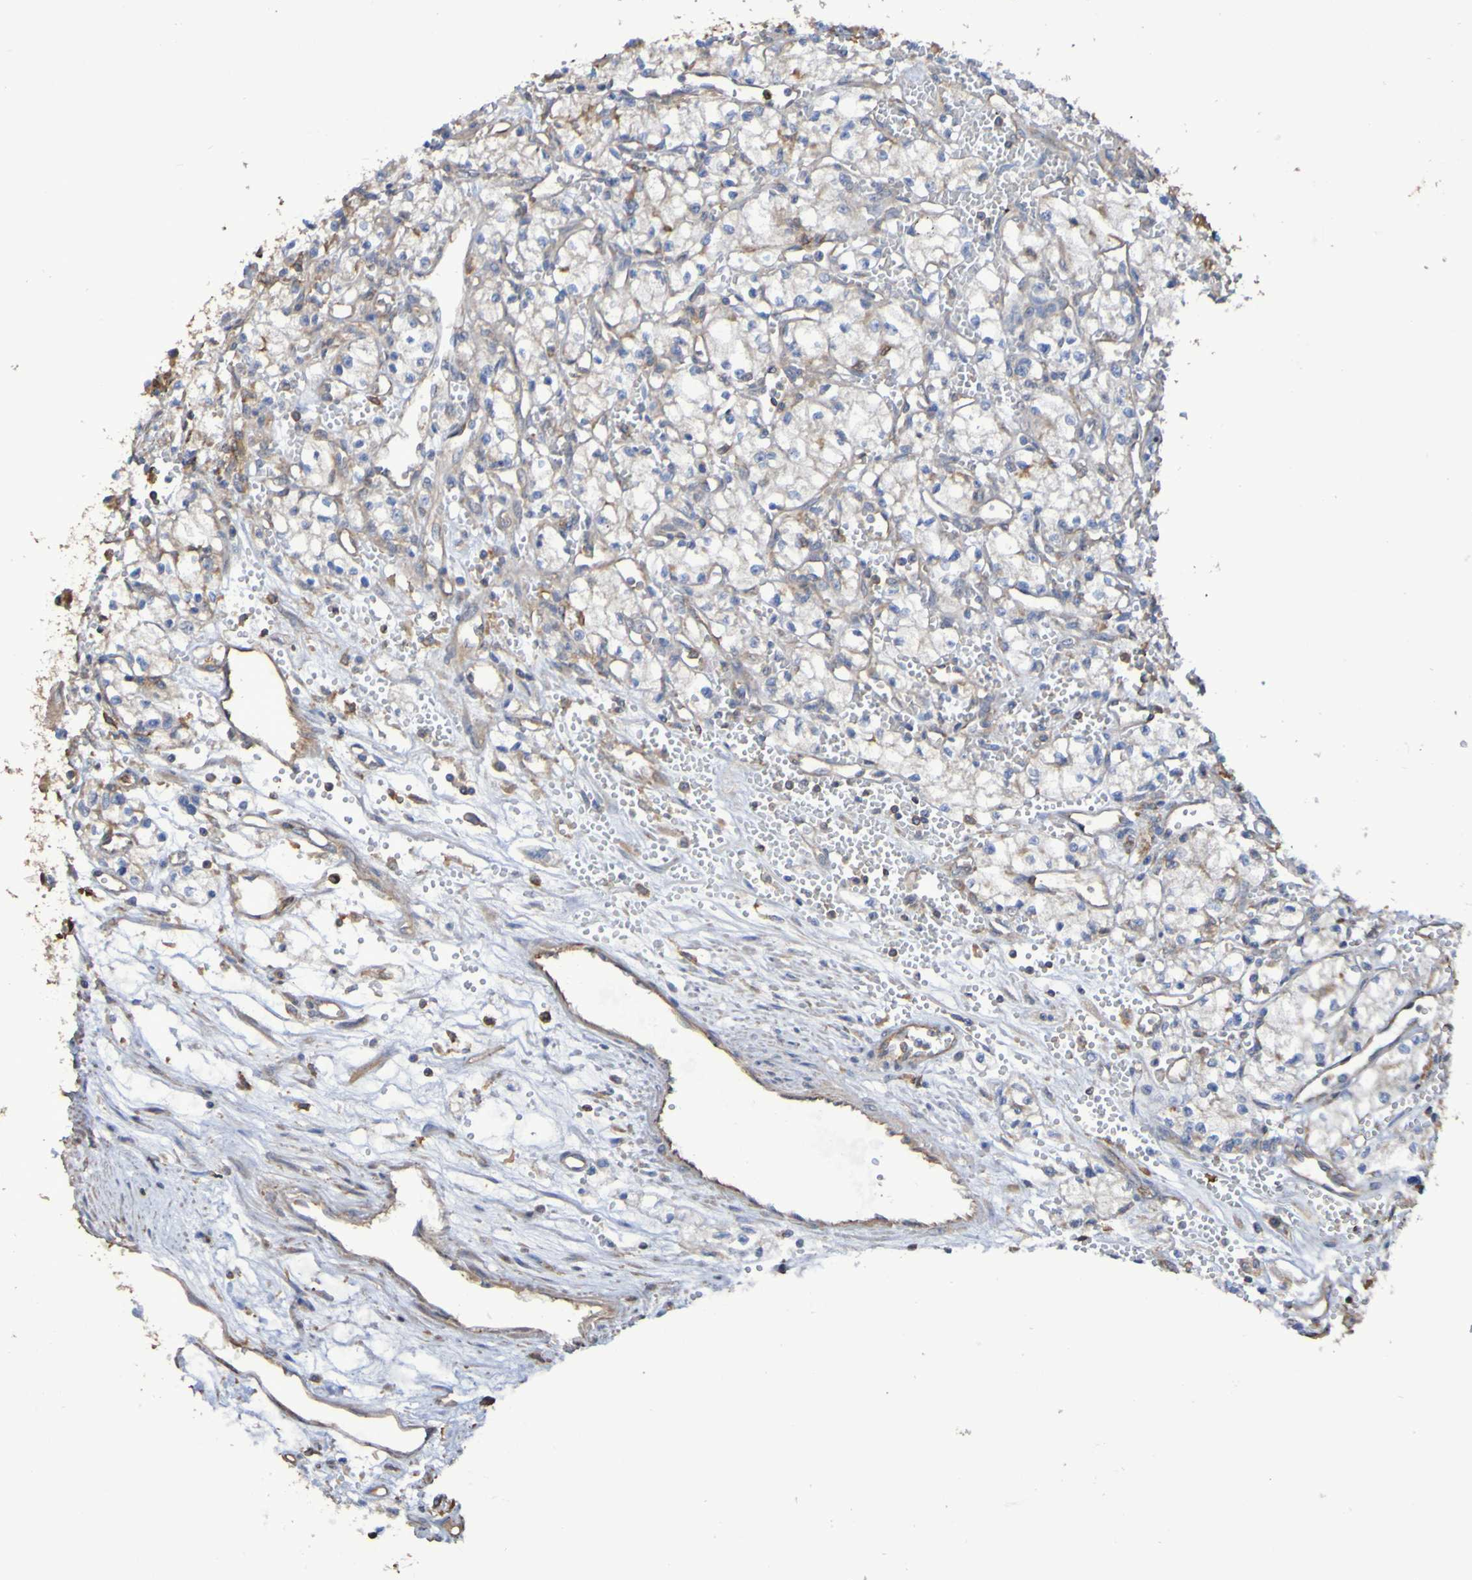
{"staining": {"intensity": "negative", "quantity": "none", "location": "none"}, "tissue": "renal cancer", "cell_type": "Tumor cells", "image_type": "cancer", "snomed": [{"axis": "morphology", "description": "Normal tissue, NOS"}, {"axis": "morphology", "description": "Adenocarcinoma, NOS"}, {"axis": "topography", "description": "Kidney"}], "caption": "DAB immunohistochemical staining of adenocarcinoma (renal) demonstrates no significant positivity in tumor cells.", "gene": "SYNJ1", "patient": {"sex": "male", "age": 59}}